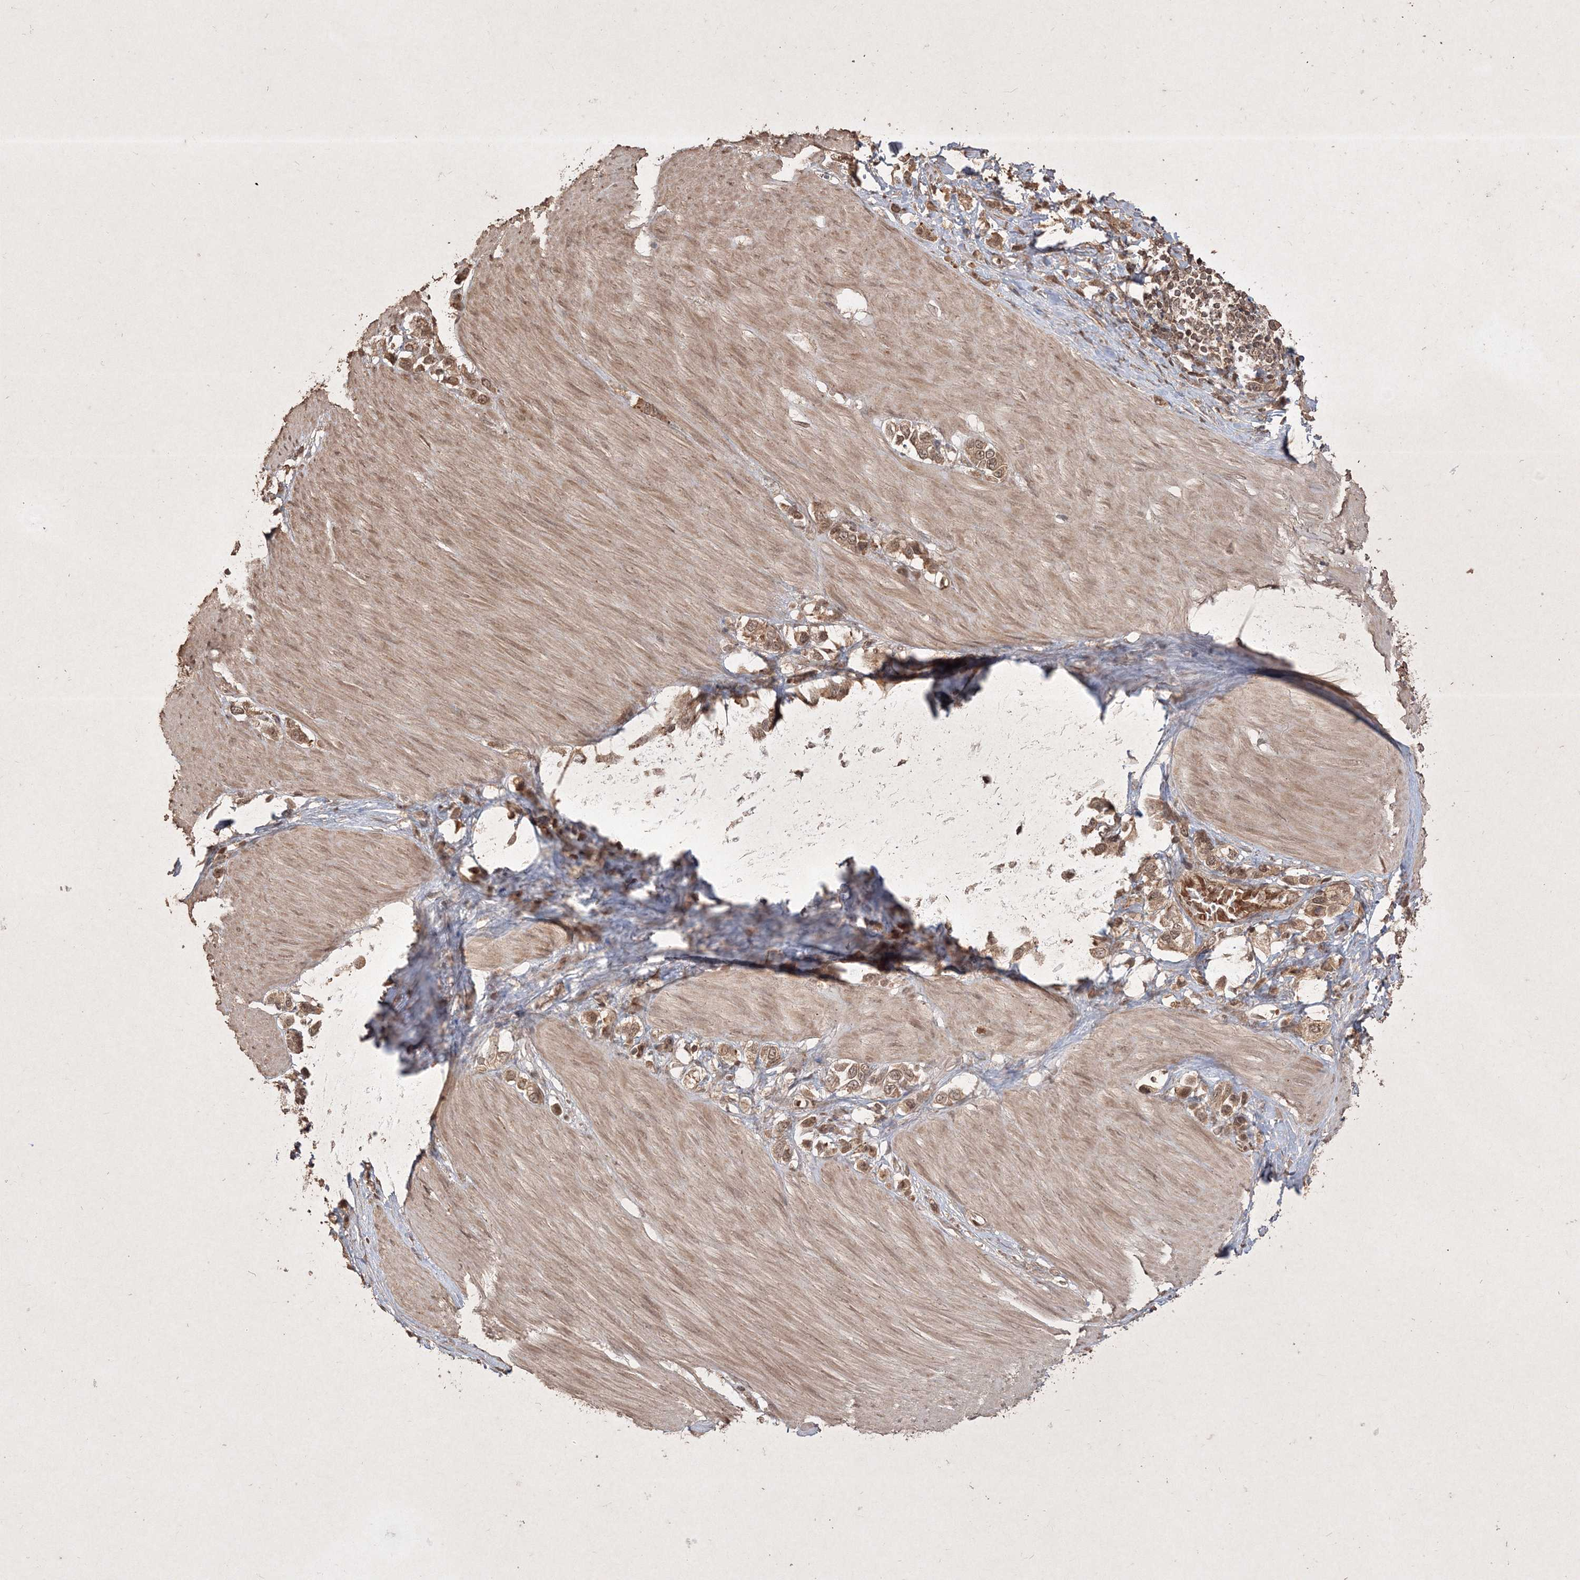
{"staining": {"intensity": "moderate", "quantity": ">75%", "location": "cytoplasmic/membranous,nuclear"}, "tissue": "stomach cancer", "cell_type": "Tumor cells", "image_type": "cancer", "snomed": [{"axis": "morphology", "description": "Adenocarcinoma, NOS"}, {"axis": "topography", "description": "Stomach"}], "caption": "Protein analysis of adenocarcinoma (stomach) tissue reveals moderate cytoplasmic/membranous and nuclear staining in about >75% of tumor cells.", "gene": "PELI3", "patient": {"sex": "female", "age": 65}}